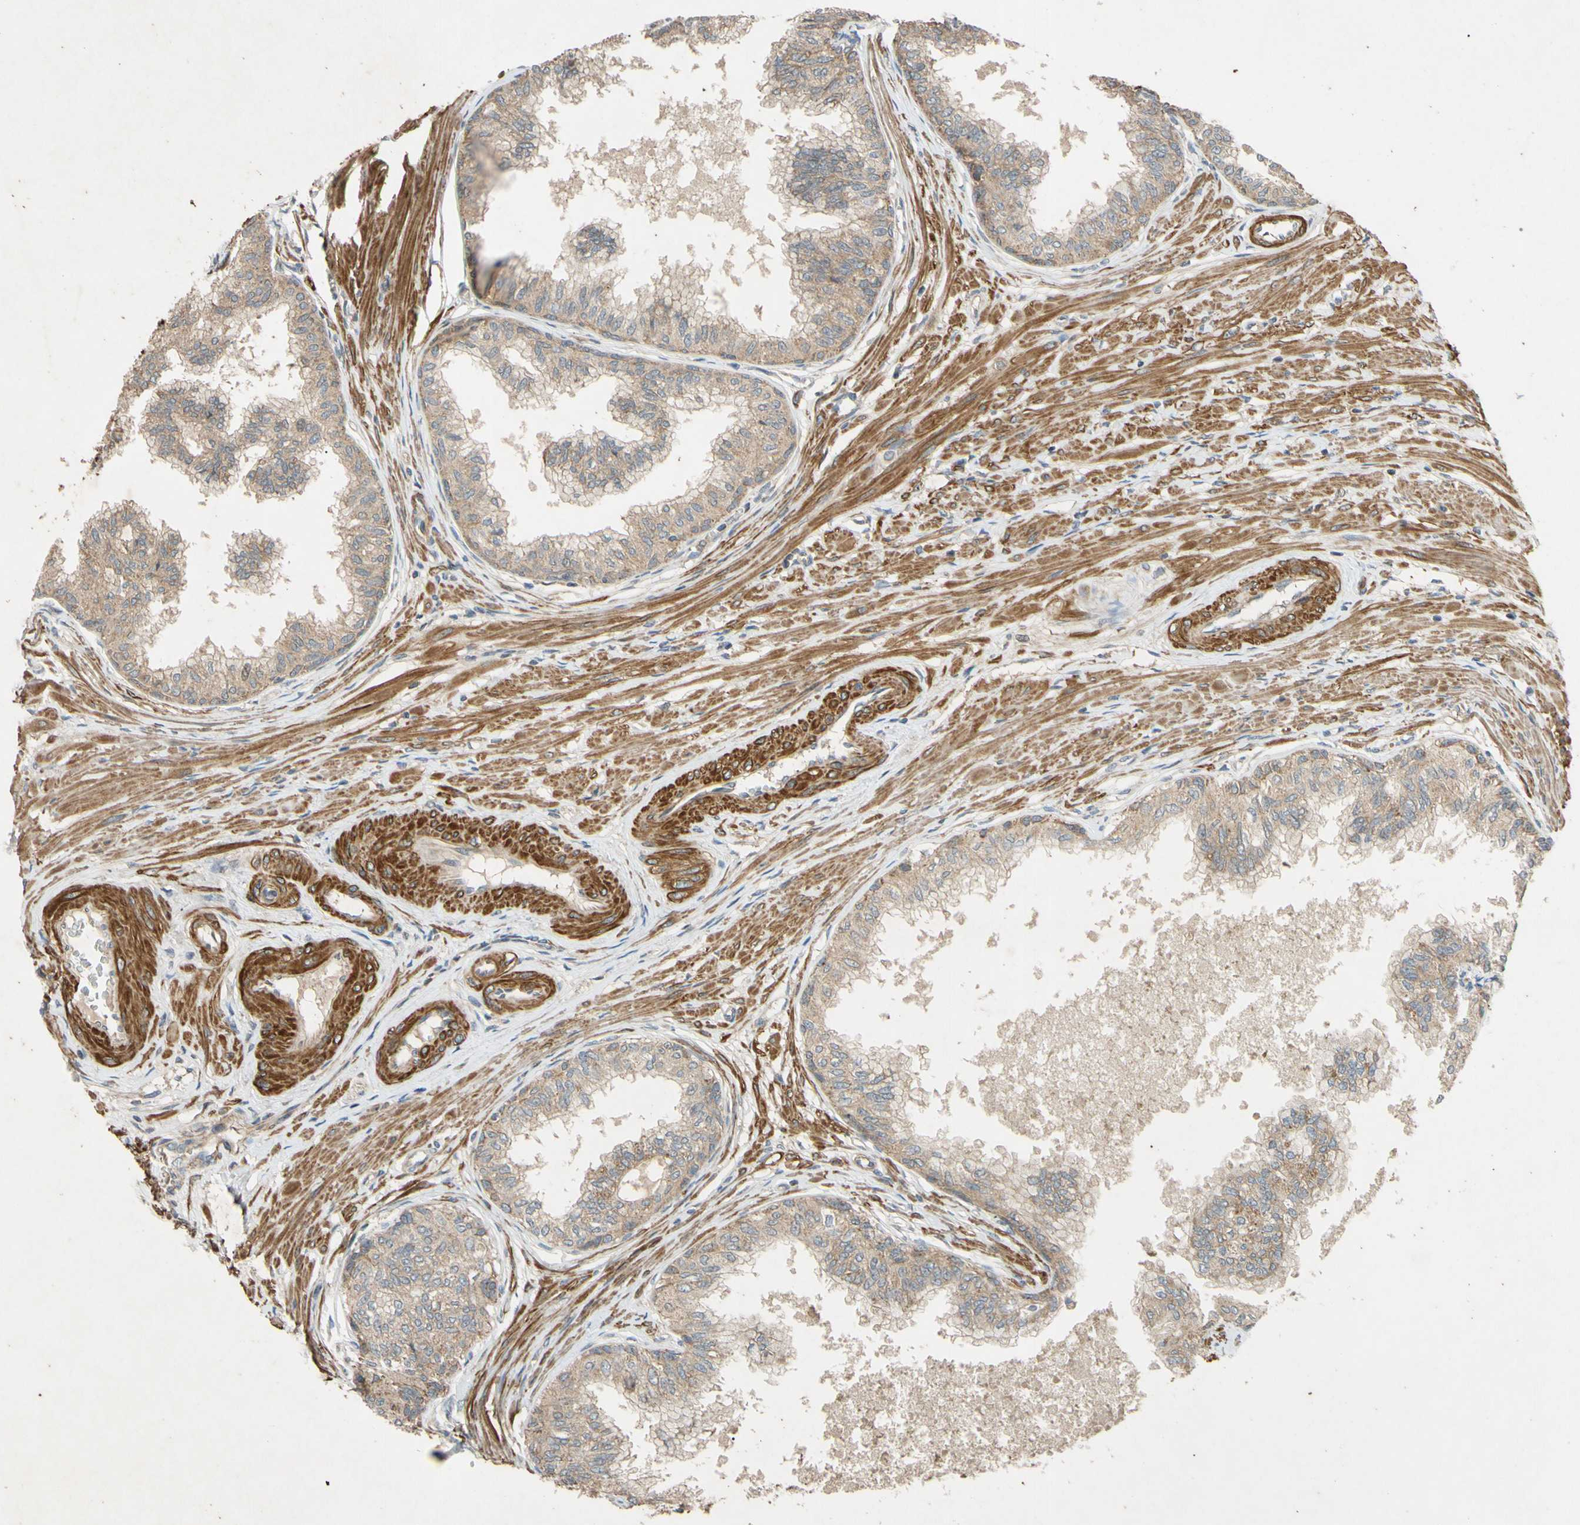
{"staining": {"intensity": "moderate", "quantity": "25%-75%", "location": "cytoplasmic/membranous"}, "tissue": "prostate", "cell_type": "Glandular cells", "image_type": "normal", "snomed": [{"axis": "morphology", "description": "Normal tissue, NOS"}, {"axis": "topography", "description": "Prostate"}, {"axis": "topography", "description": "Seminal veicle"}], "caption": "About 25%-75% of glandular cells in benign human prostate display moderate cytoplasmic/membranous protein staining as visualized by brown immunohistochemical staining.", "gene": "PARD6A", "patient": {"sex": "male", "age": 60}}